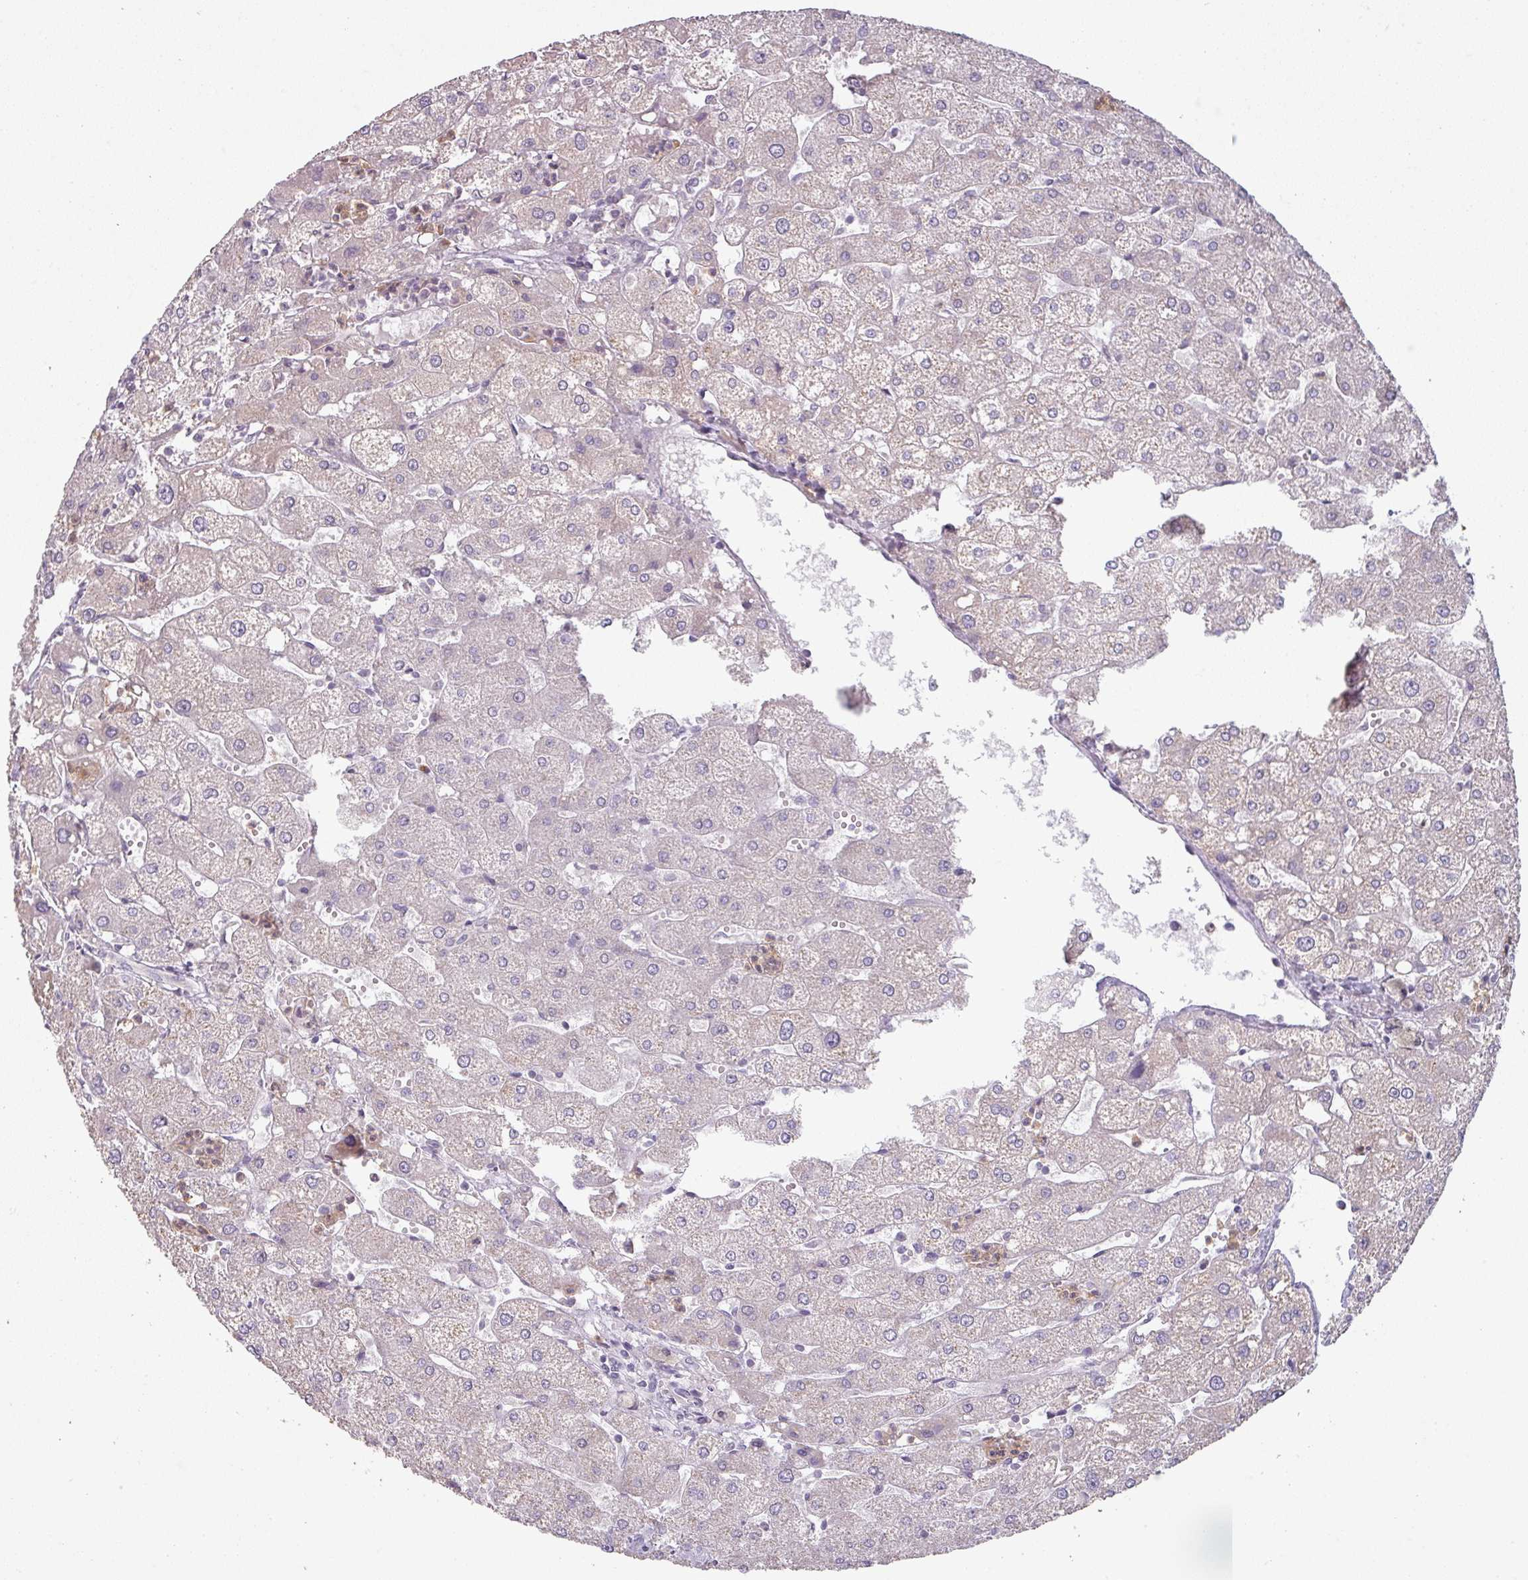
{"staining": {"intensity": "negative", "quantity": "none", "location": "none"}, "tissue": "liver", "cell_type": "Cholangiocytes", "image_type": "normal", "snomed": [{"axis": "morphology", "description": "Normal tissue, NOS"}, {"axis": "topography", "description": "Liver"}], "caption": "Image shows no protein staining in cholangiocytes of unremarkable liver. (Brightfield microscopy of DAB (3,3'-diaminobenzidine) IHC at high magnification).", "gene": "MAGEC3", "patient": {"sex": "male", "age": 67}}